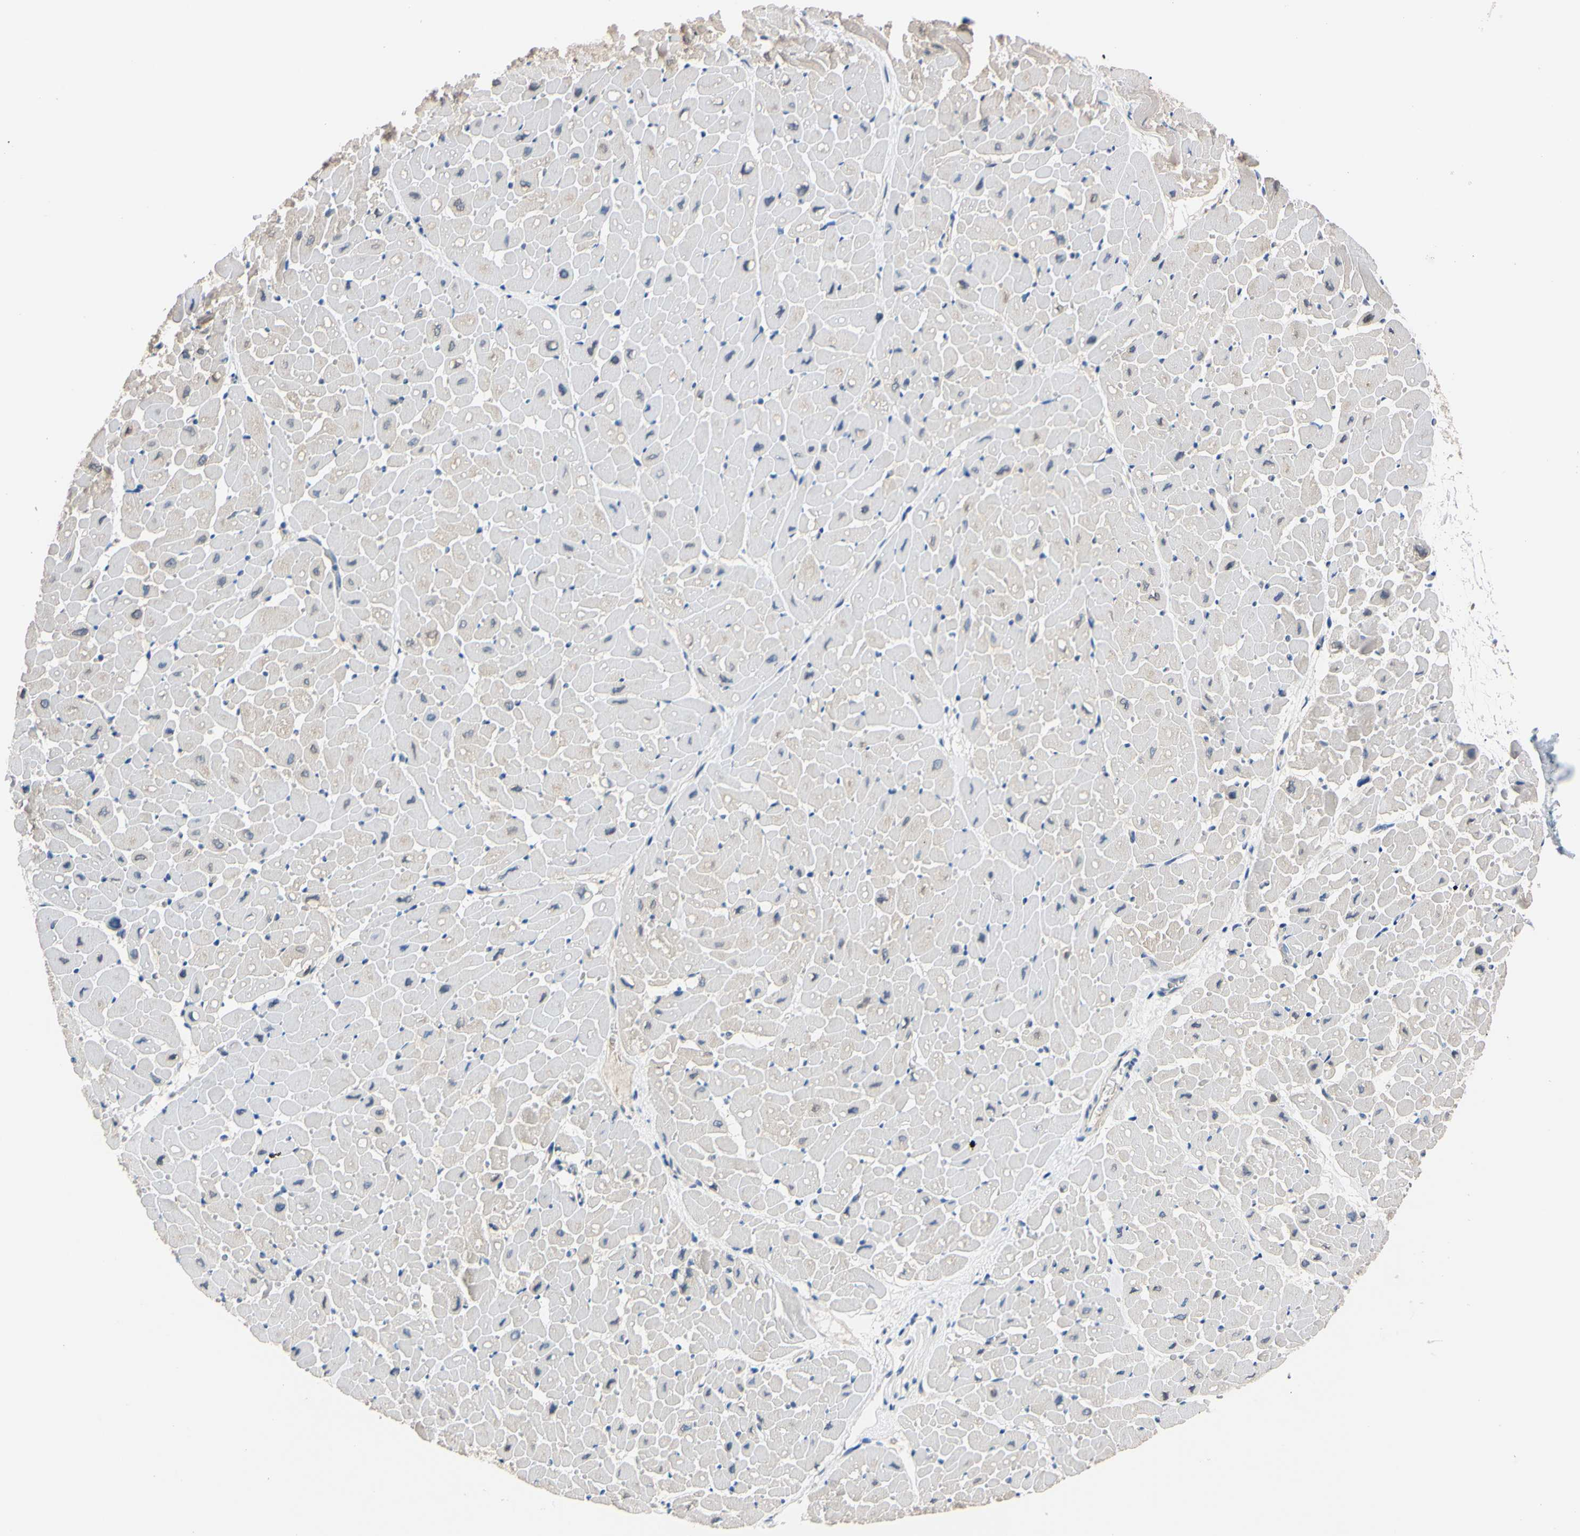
{"staining": {"intensity": "weak", "quantity": "25%-75%", "location": "cytoplasmic/membranous"}, "tissue": "heart muscle", "cell_type": "Cardiomyocytes", "image_type": "normal", "snomed": [{"axis": "morphology", "description": "Normal tissue, NOS"}, {"axis": "topography", "description": "Heart"}], "caption": "IHC staining of normal heart muscle, which displays low levels of weak cytoplasmic/membranous expression in about 25%-75% of cardiomyocytes indicating weak cytoplasmic/membranous protein expression. The staining was performed using DAB (brown) for protein detection and nuclei were counterstained in hematoxylin (blue).", "gene": "RARS1", "patient": {"sex": "male", "age": 45}}